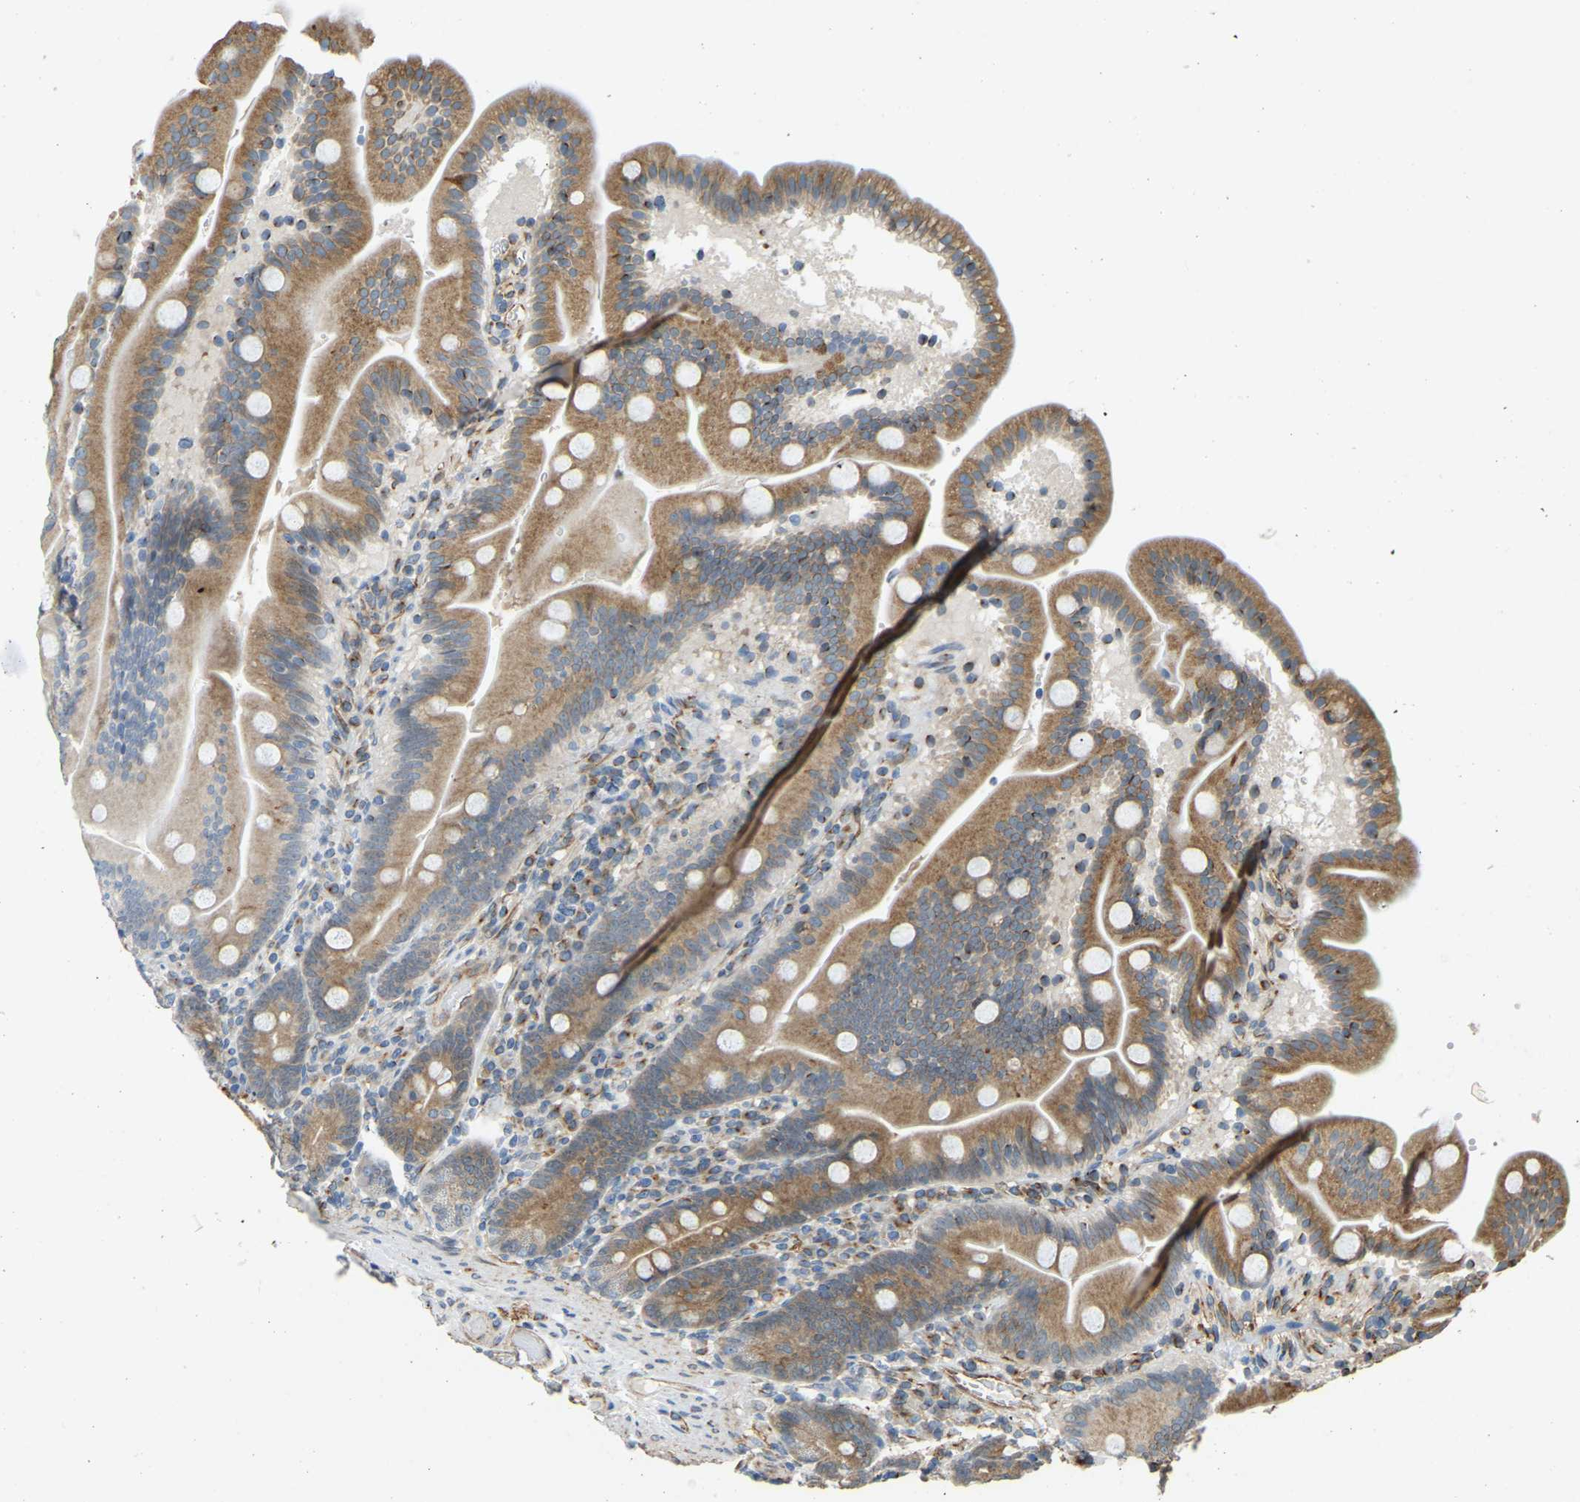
{"staining": {"intensity": "moderate", "quantity": "25%-75%", "location": "cytoplasmic/membranous"}, "tissue": "duodenum", "cell_type": "Glandular cells", "image_type": "normal", "snomed": [{"axis": "morphology", "description": "Normal tissue, NOS"}, {"axis": "topography", "description": "Duodenum"}], "caption": "Protein analysis of normal duodenum exhibits moderate cytoplasmic/membranous staining in about 25%-75% of glandular cells.", "gene": "NME8", "patient": {"sex": "male", "age": 54}}